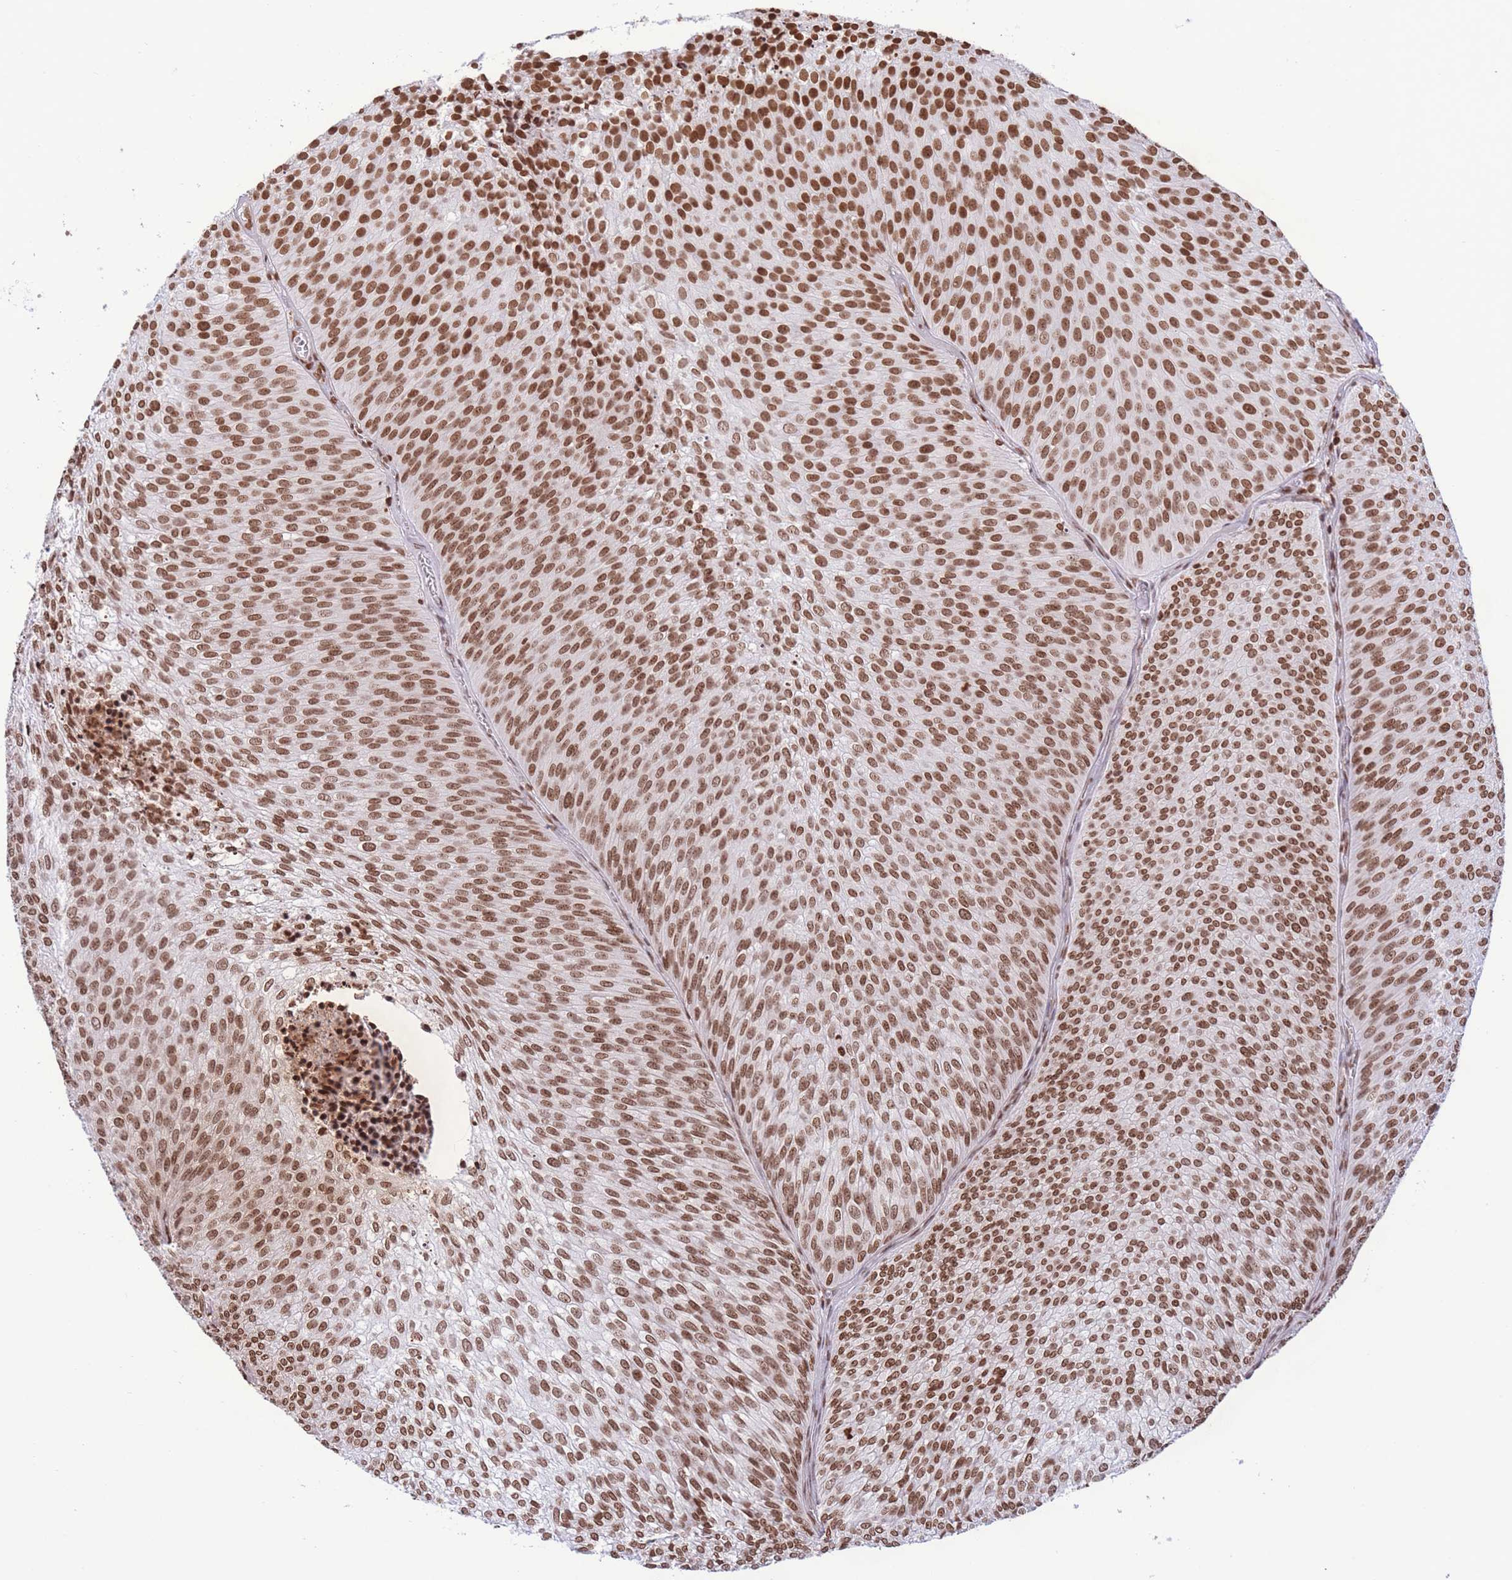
{"staining": {"intensity": "moderate", "quantity": ">75%", "location": "nuclear"}, "tissue": "urothelial cancer", "cell_type": "Tumor cells", "image_type": "cancer", "snomed": [{"axis": "morphology", "description": "Urothelial carcinoma, Low grade"}, {"axis": "topography", "description": "Urinary bladder"}], "caption": "Urothelial cancer stained with immunohistochemistry exhibits moderate nuclear staining in about >75% of tumor cells.", "gene": "H2BC11", "patient": {"sex": "male", "age": 91}}